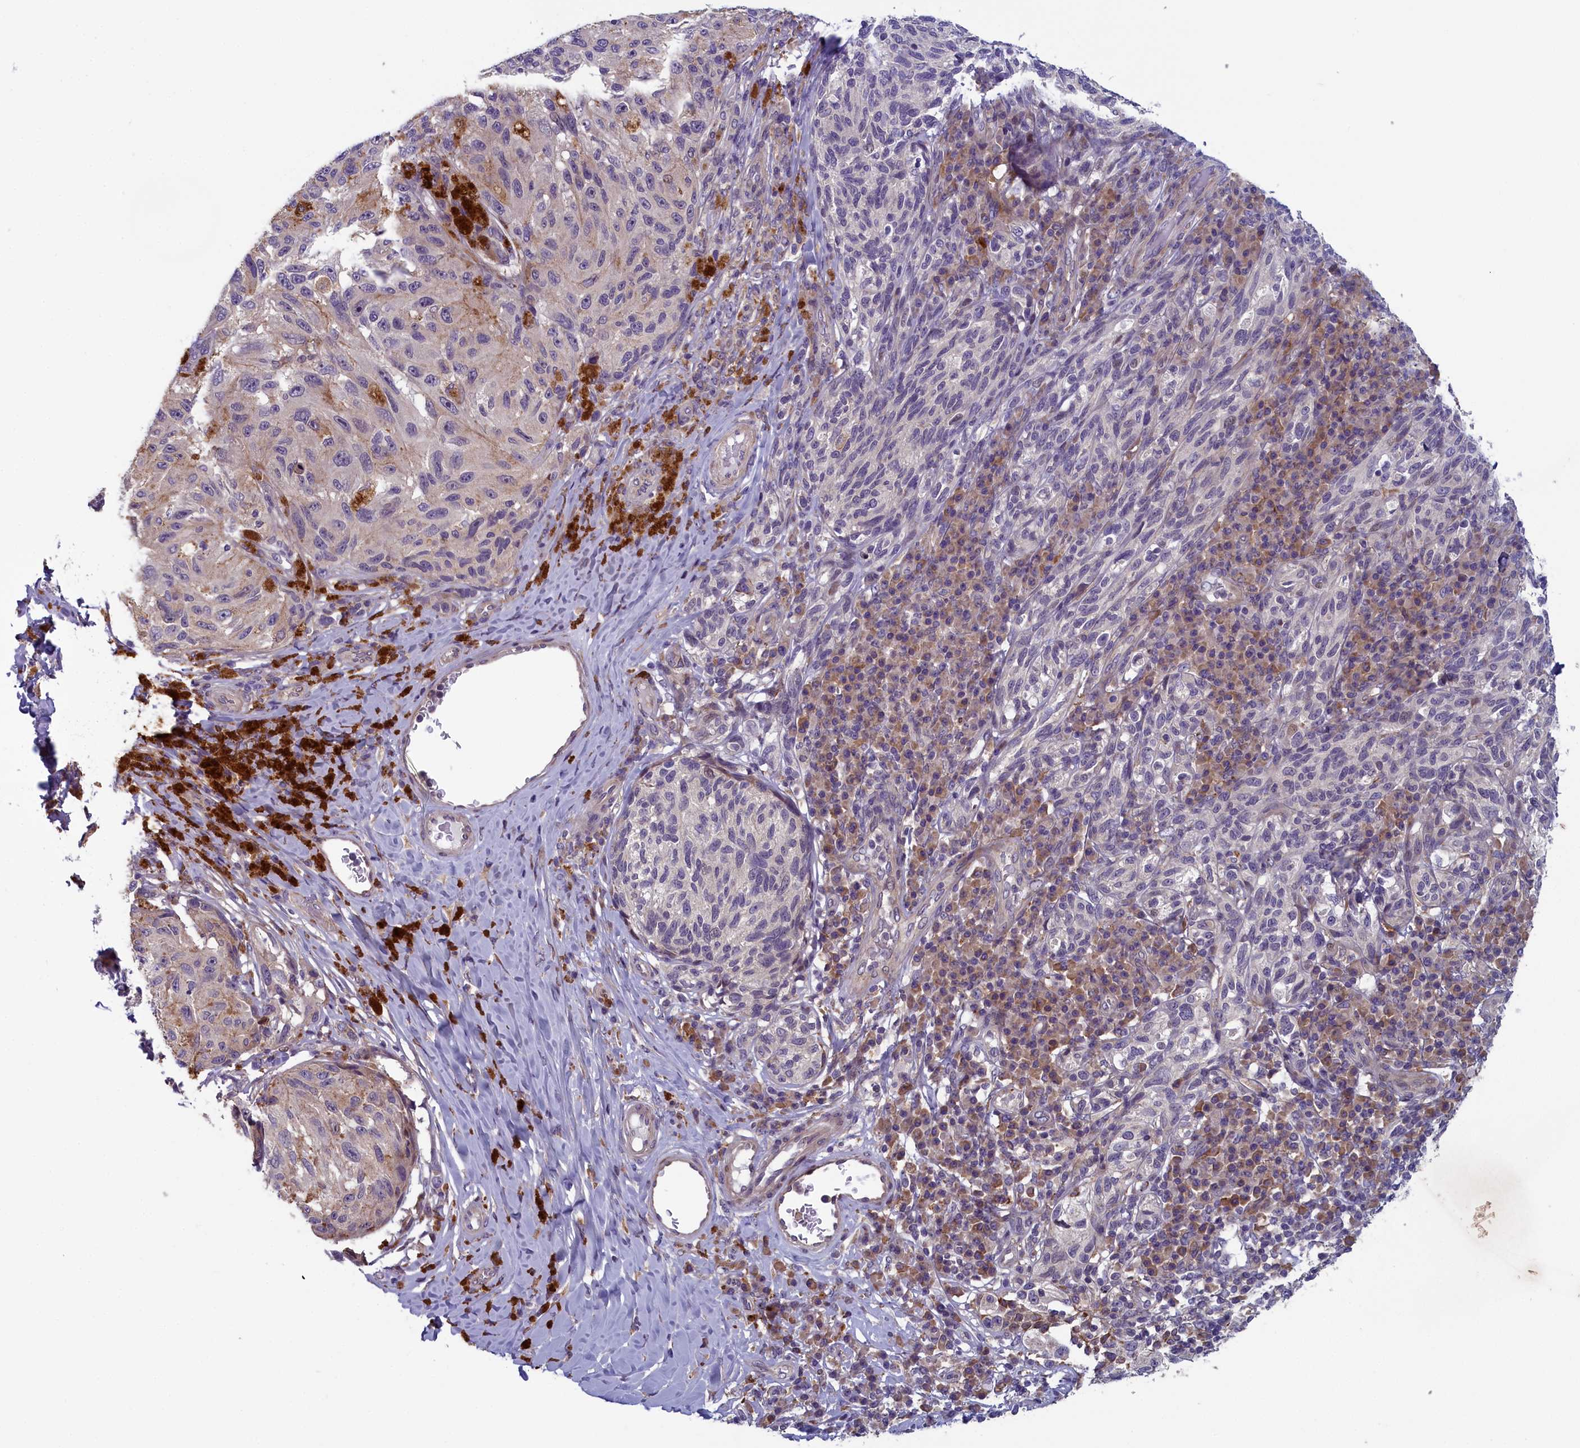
{"staining": {"intensity": "negative", "quantity": "none", "location": "none"}, "tissue": "melanoma", "cell_type": "Tumor cells", "image_type": "cancer", "snomed": [{"axis": "morphology", "description": "Malignant melanoma, NOS"}, {"axis": "topography", "description": "Skin"}], "caption": "Malignant melanoma was stained to show a protein in brown. There is no significant staining in tumor cells.", "gene": "ANKRD39", "patient": {"sex": "female", "age": 73}}